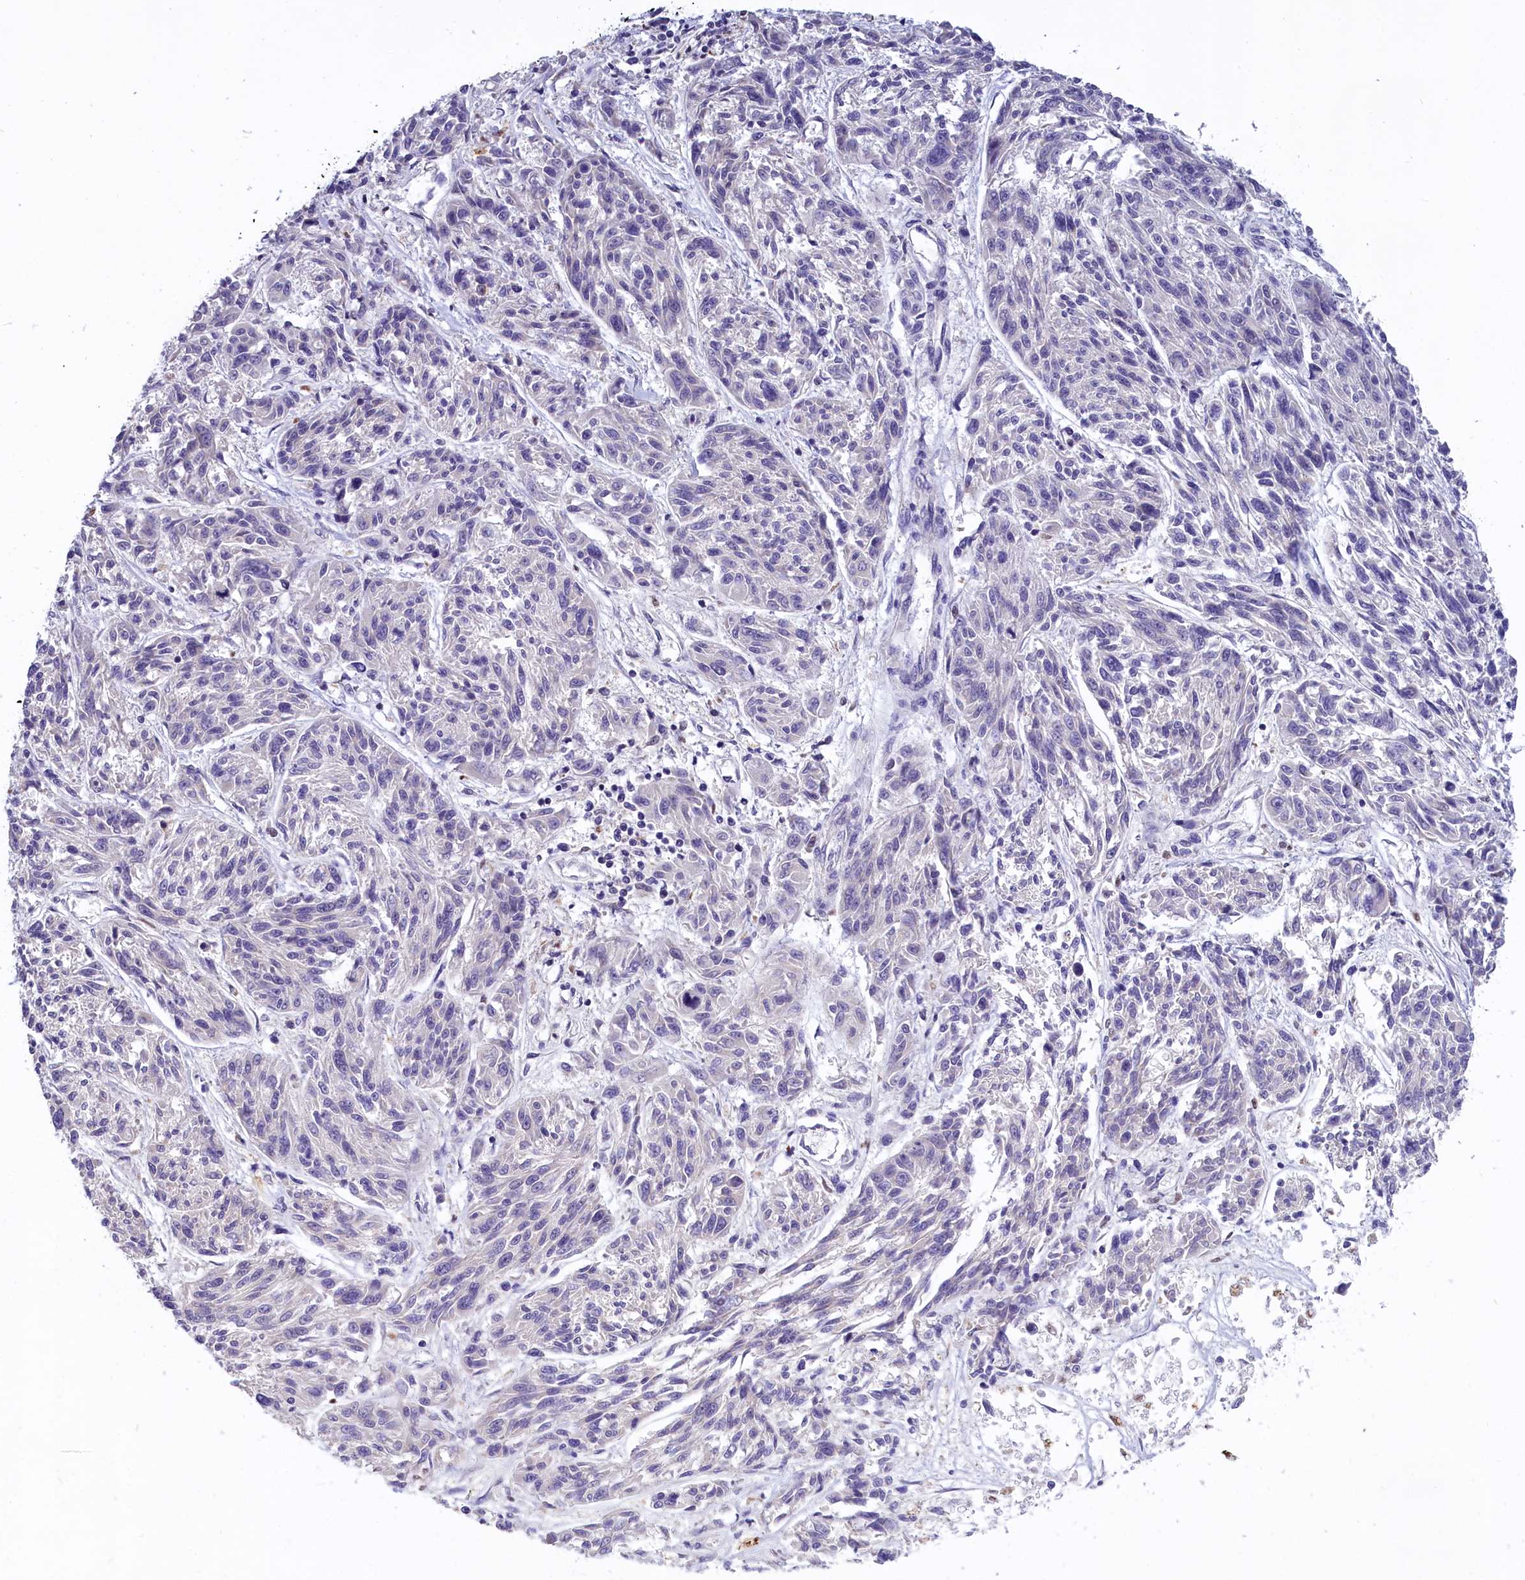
{"staining": {"intensity": "negative", "quantity": "none", "location": "none"}, "tissue": "melanoma", "cell_type": "Tumor cells", "image_type": "cancer", "snomed": [{"axis": "morphology", "description": "Malignant melanoma, NOS"}, {"axis": "topography", "description": "Skin"}], "caption": "IHC of malignant melanoma displays no expression in tumor cells. (DAB (3,3'-diaminobenzidine) immunohistochemistry (IHC) with hematoxylin counter stain).", "gene": "BTBD9", "patient": {"sex": "male", "age": 53}}